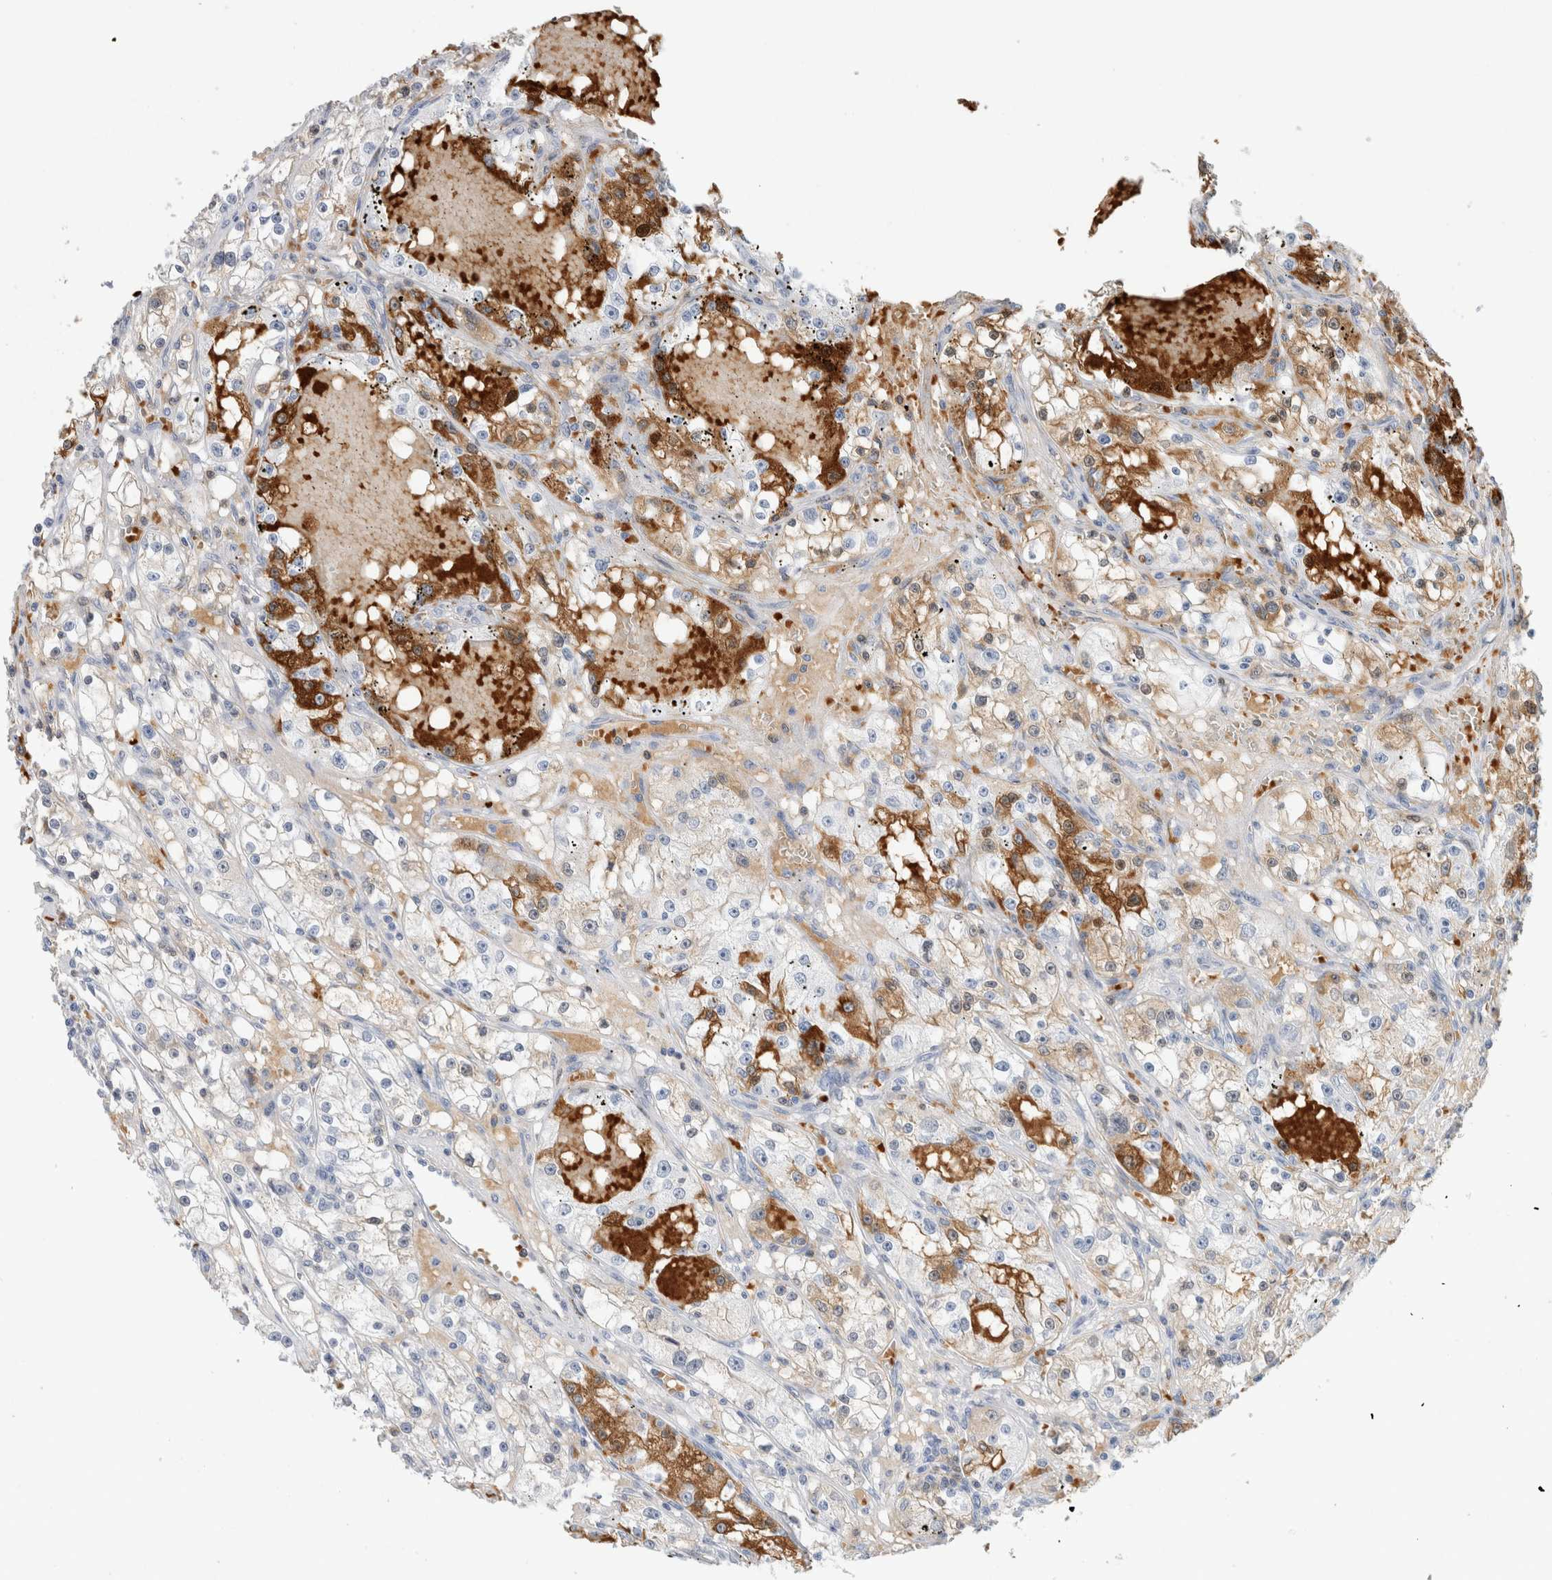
{"staining": {"intensity": "moderate", "quantity": "<25%", "location": "cytoplasmic/membranous"}, "tissue": "renal cancer", "cell_type": "Tumor cells", "image_type": "cancer", "snomed": [{"axis": "morphology", "description": "Adenocarcinoma, NOS"}, {"axis": "topography", "description": "Kidney"}], "caption": "IHC of human renal cancer demonstrates low levels of moderate cytoplasmic/membranous expression in approximately <25% of tumor cells. (DAB (3,3'-diaminobenzidine) IHC with brightfield microscopy, high magnification).", "gene": "CA1", "patient": {"sex": "male", "age": 56}}